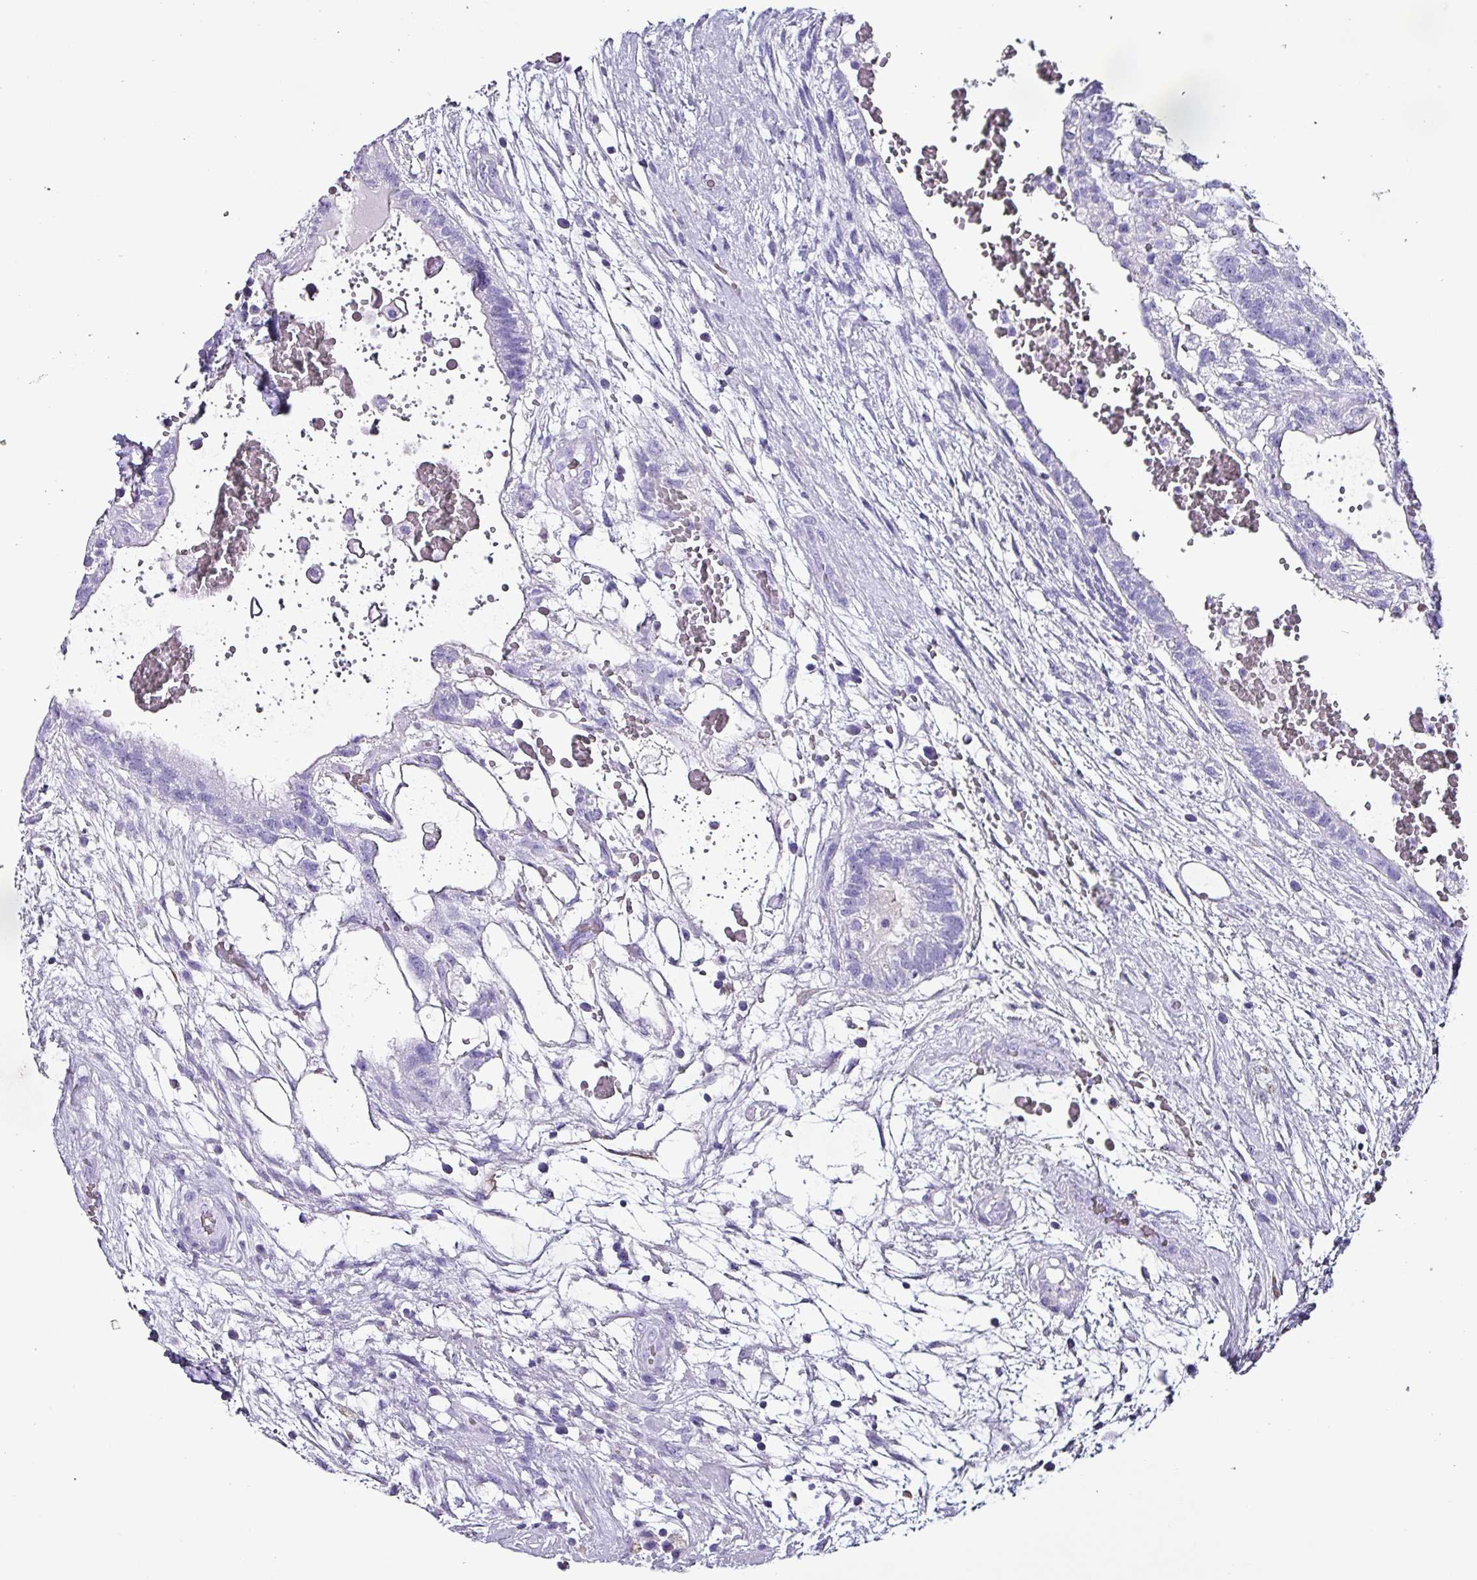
{"staining": {"intensity": "negative", "quantity": "none", "location": "none"}, "tissue": "testis cancer", "cell_type": "Tumor cells", "image_type": "cancer", "snomed": [{"axis": "morphology", "description": "Normal tissue, NOS"}, {"axis": "morphology", "description": "Carcinoma, Embryonal, NOS"}, {"axis": "topography", "description": "Testis"}], "caption": "This photomicrograph is of testis cancer stained with IHC to label a protein in brown with the nuclei are counter-stained blue. There is no positivity in tumor cells.", "gene": "KRT6C", "patient": {"sex": "male", "age": 32}}